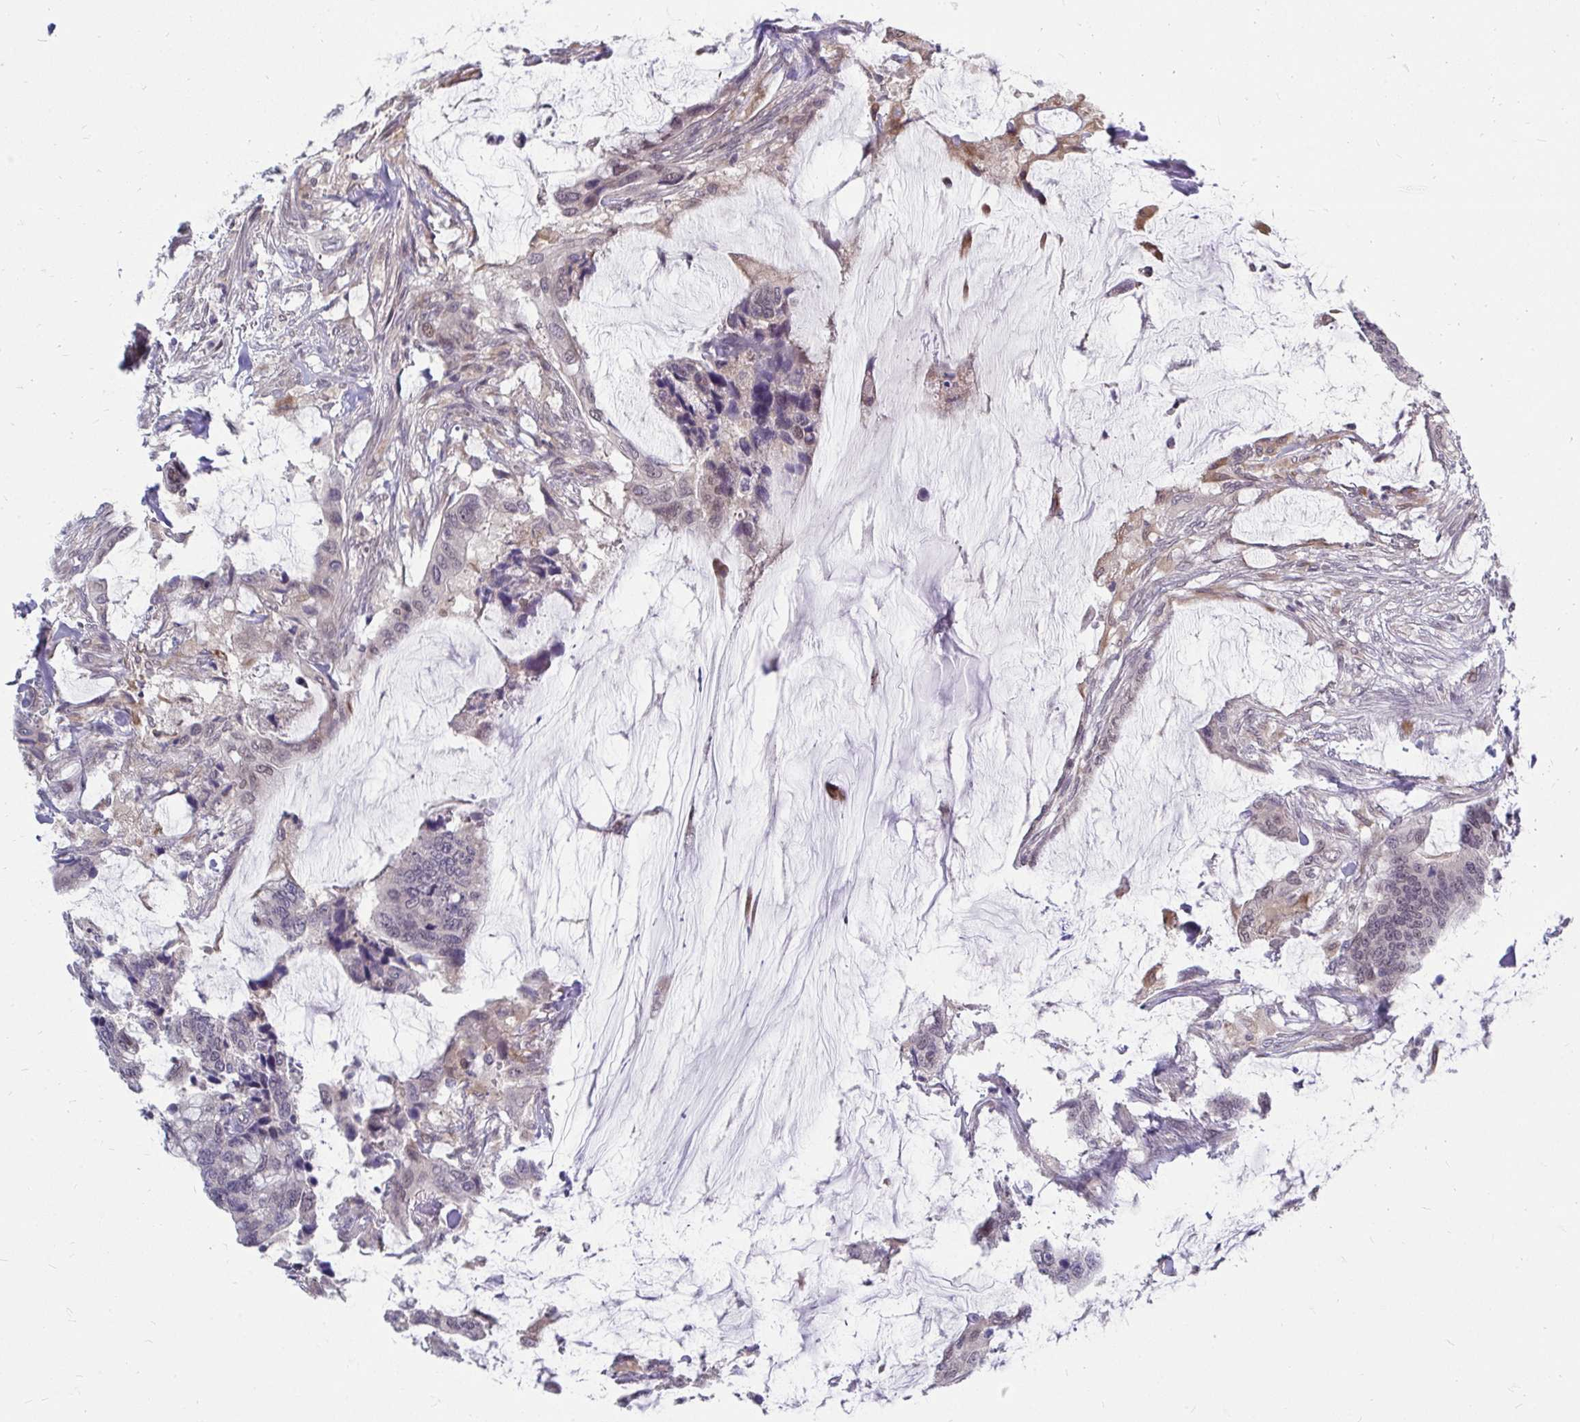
{"staining": {"intensity": "negative", "quantity": "none", "location": "none"}, "tissue": "colorectal cancer", "cell_type": "Tumor cells", "image_type": "cancer", "snomed": [{"axis": "morphology", "description": "Adenocarcinoma, NOS"}, {"axis": "topography", "description": "Rectum"}], "caption": "Colorectal cancer was stained to show a protein in brown. There is no significant expression in tumor cells. The staining was performed using DAB to visualize the protein expression in brown, while the nuclei were stained in blue with hematoxylin (Magnification: 20x).", "gene": "MROH8", "patient": {"sex": "female", "age": 59}}